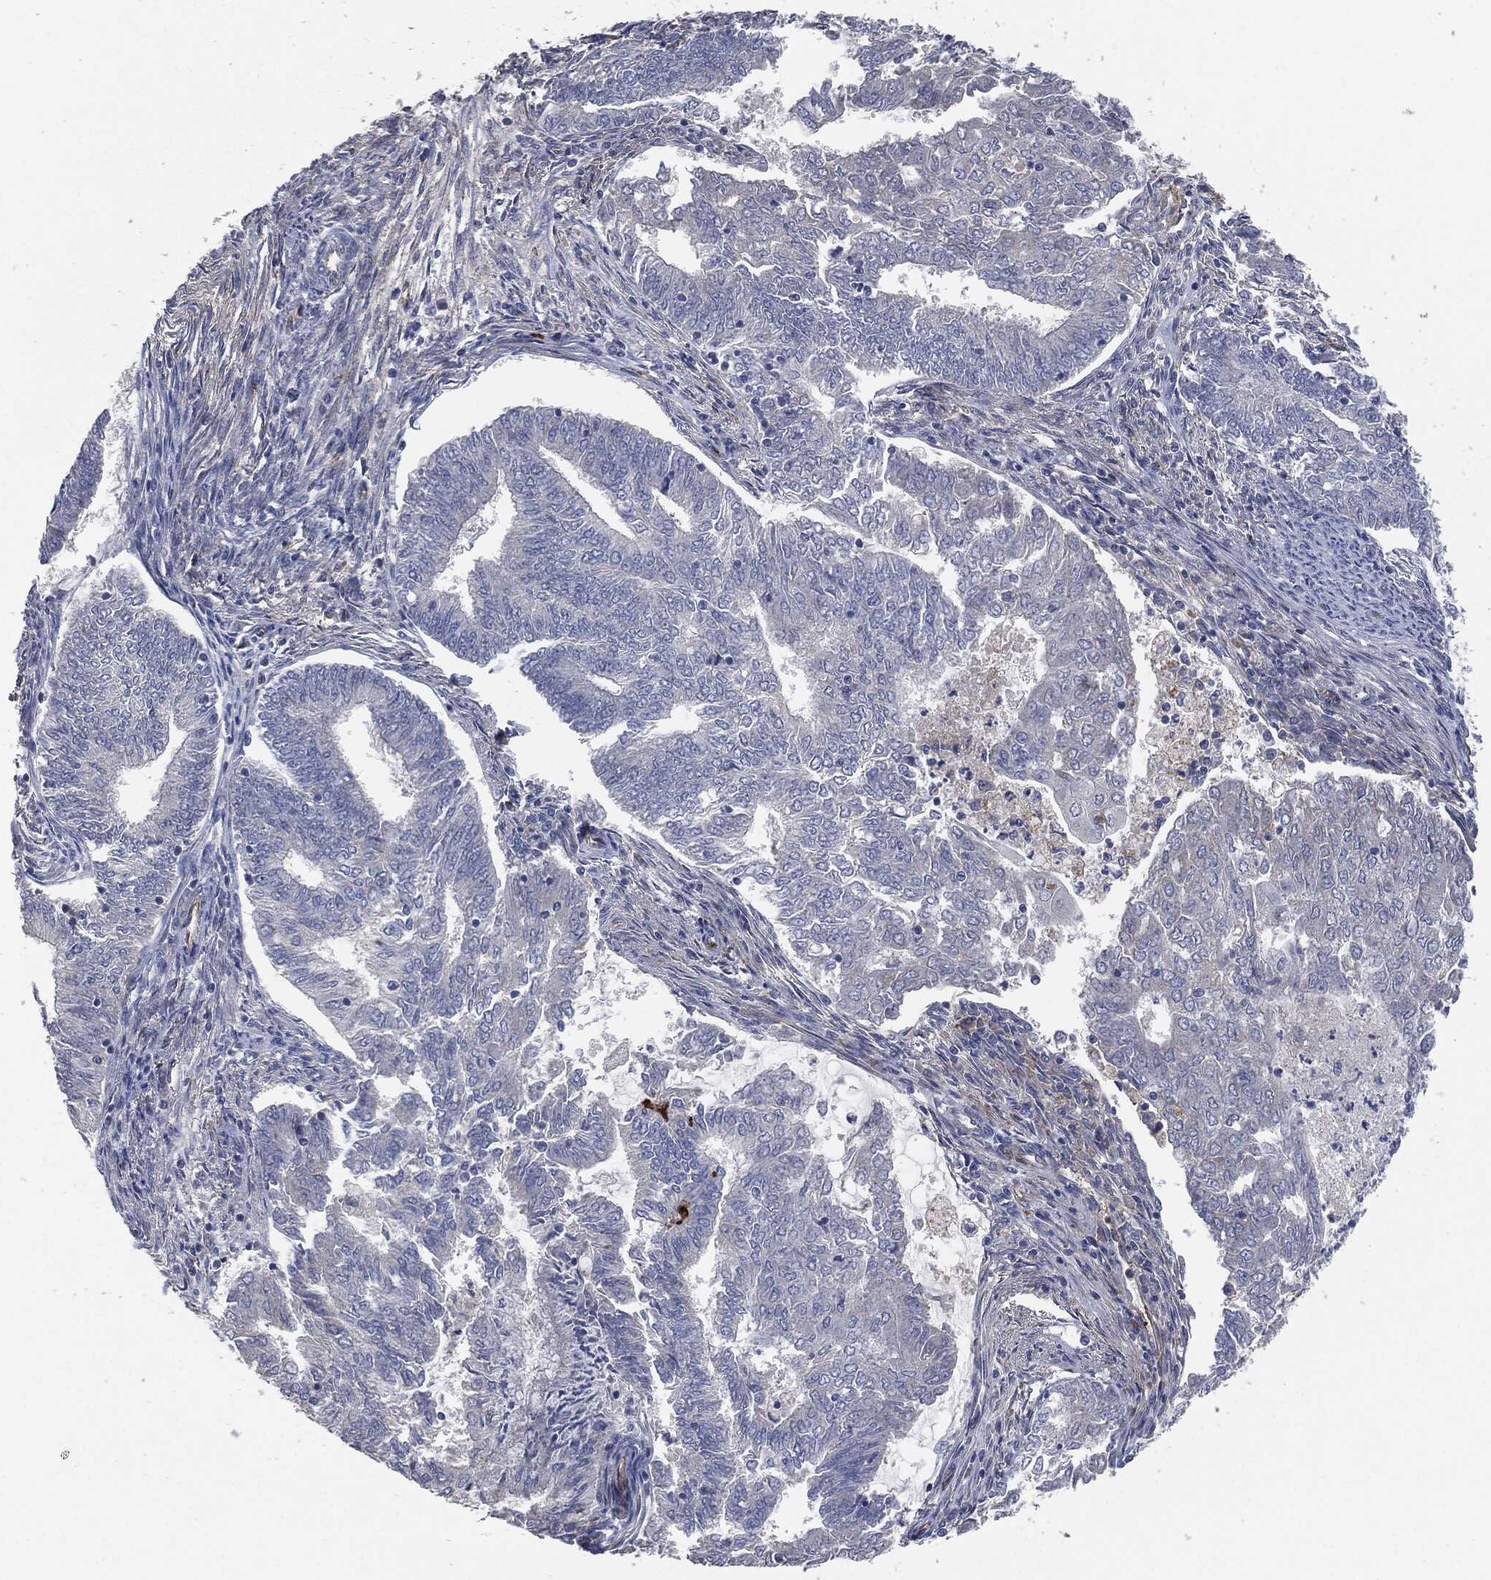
{"staining": {"intensity": "negative", "quantity": "none", "location": "none"}, "tissue": "endometrial cancer", "cell_type": "Tumor cells", "image_type": "cancer", "snomed": [{"axis": "morphology", "description": "Adenocarcinoma, NOS"}, {"axis": "topography", "description": "Endometrium"}], "caption": "Endometrial cancer was stained to show a protein in brown. There is no significant staining in tumor cells.", "gene": "APOB", "patient": {"sex": "female", "age": 62}}